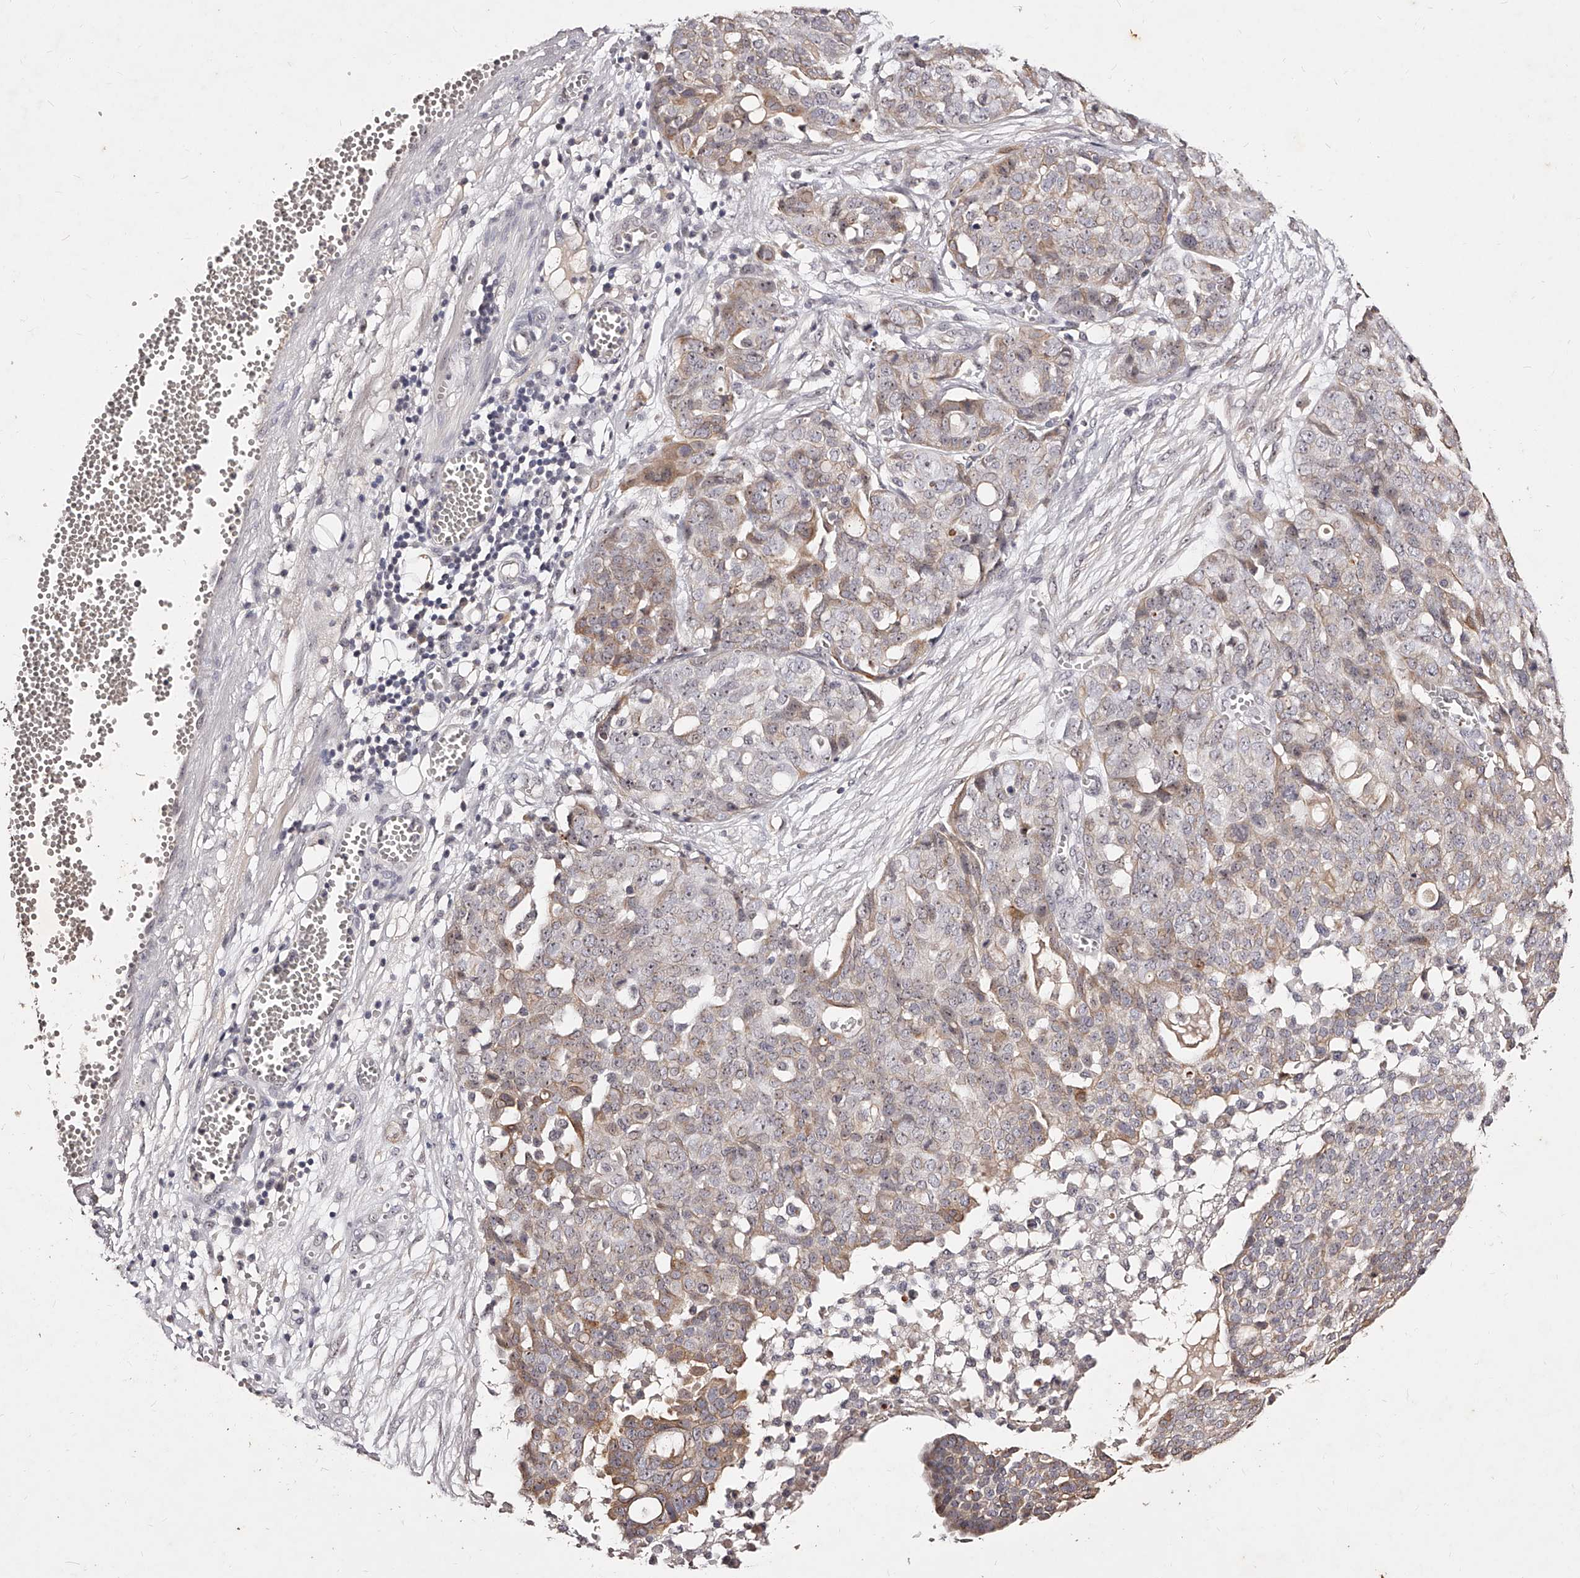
{"staining": {"intensity": "moderate", "quantity": "<25%", "location": "cytoplasmic/membranous"}, "tissue": "ovarian cancer", "cell_type": "Tumor cells", "image_type": "cancer", "snomed": [{"axis": "morphology", "description": "Cystadenocarcinoma, serous, NOS"}, {"axis": "topography", "description": "Soft tissue"}, {"axis": "topography", "description": "Ovary"}], "caption": "Immunohistochemical staining of ovarian cancer (serous cystadenocarcinoma) exhibits moderate cytoplasmic/membranous protein positivity in about <25% of tumor cells.", "gene": "PHACTR1", "patient": {"sex": "female", "age": 57}}